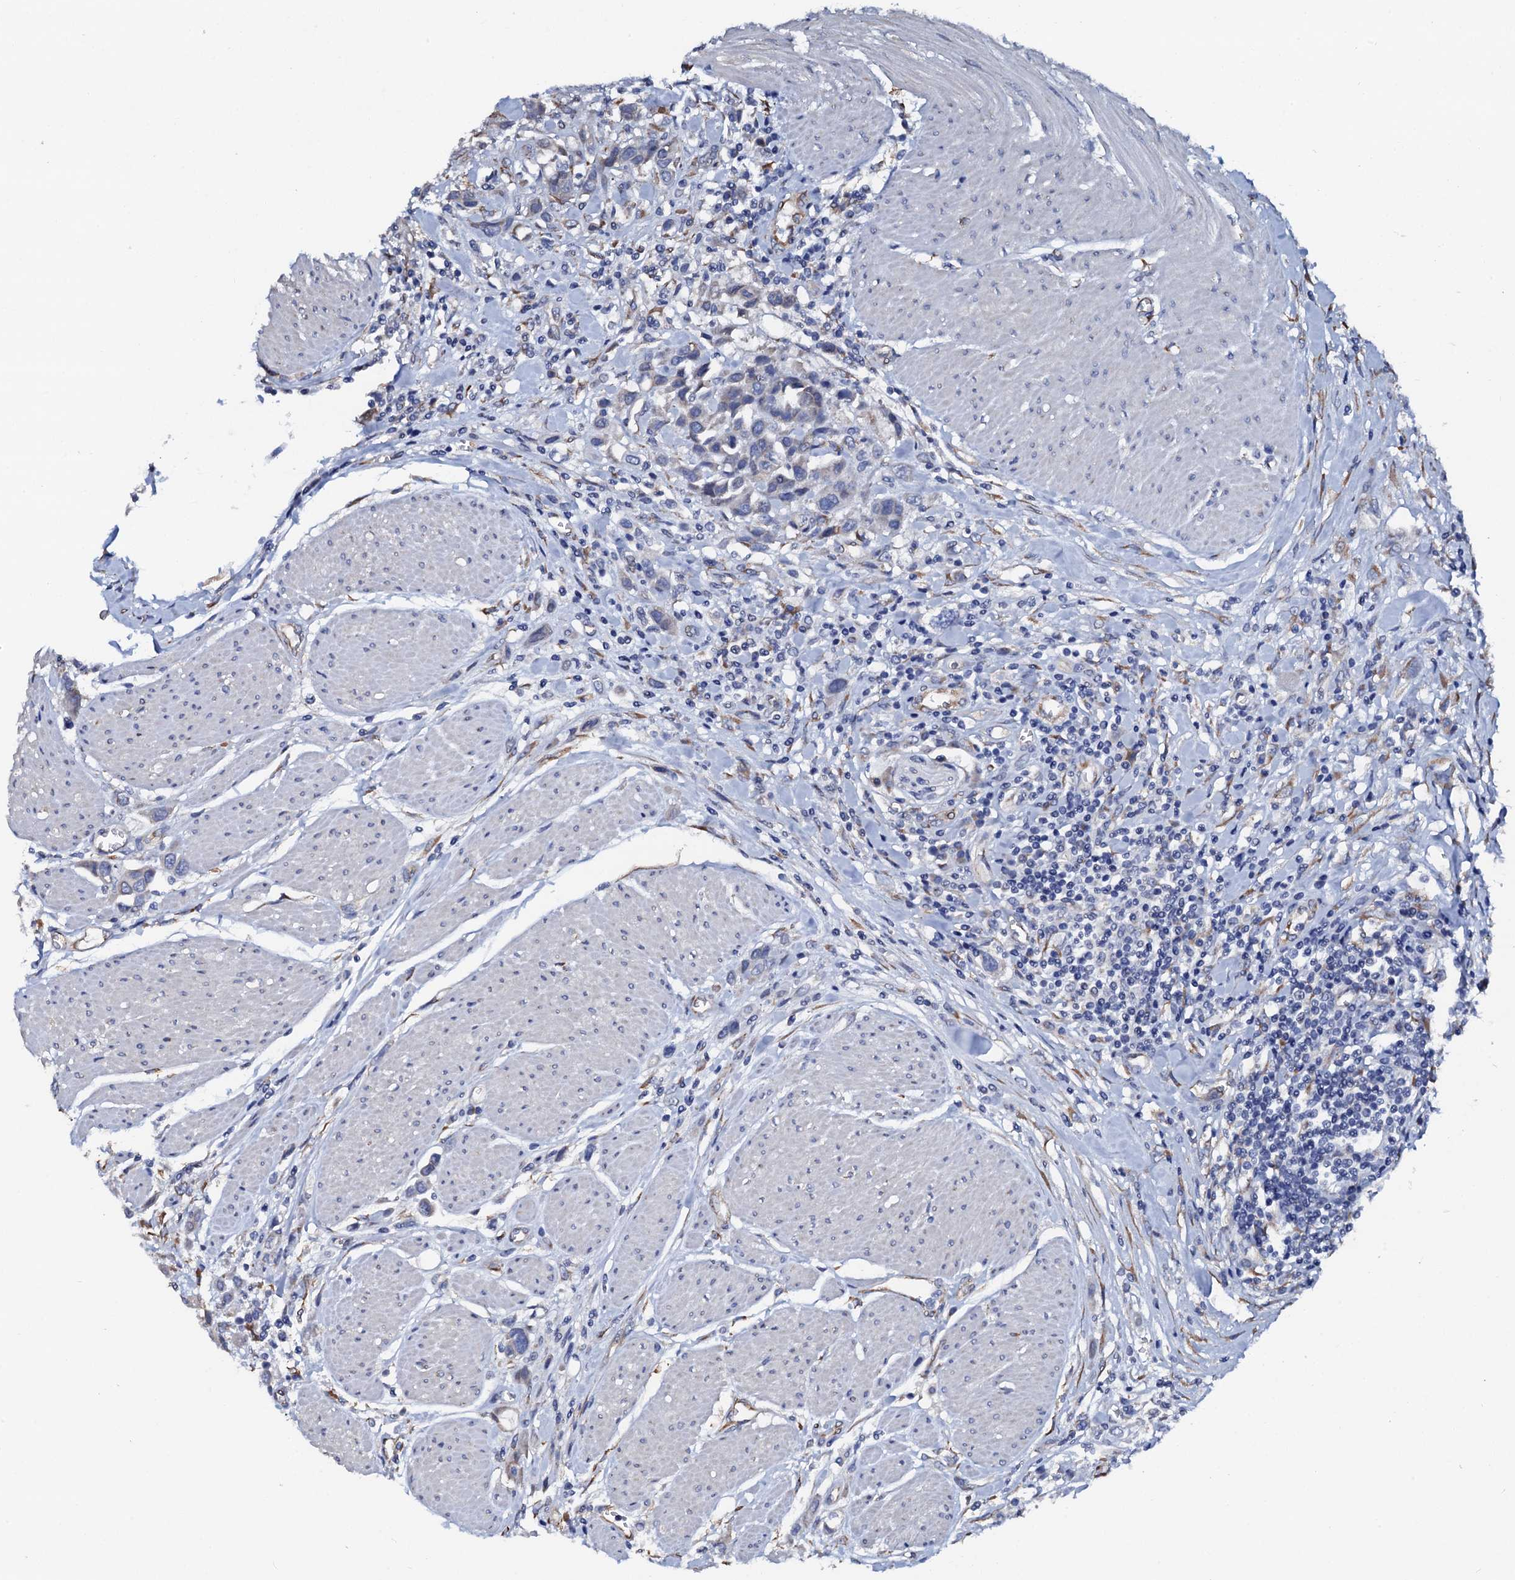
{"staining": {"intensity": "negative", "quantity": "none", "location": "none"}, "tissue": "urothelial cancer", "cell_type": "Tumor cells", "image_type": "cancer", "snomed": [{"axis": "morphology", "description": "Urothelial carcinoma, High grade"}, {"axis": "topography", "description": "Urinary bladder"}], "caption": "High magnification brightfield microscopy of urothelial cancer stained with DAB (3,3'-diaminobenzidine) (brown) and counterstained with hematoxylin (blue): tumor cells show no significant staining.", "gene": "AKAP3", "patient": {"sex": "male", "age": 50}}